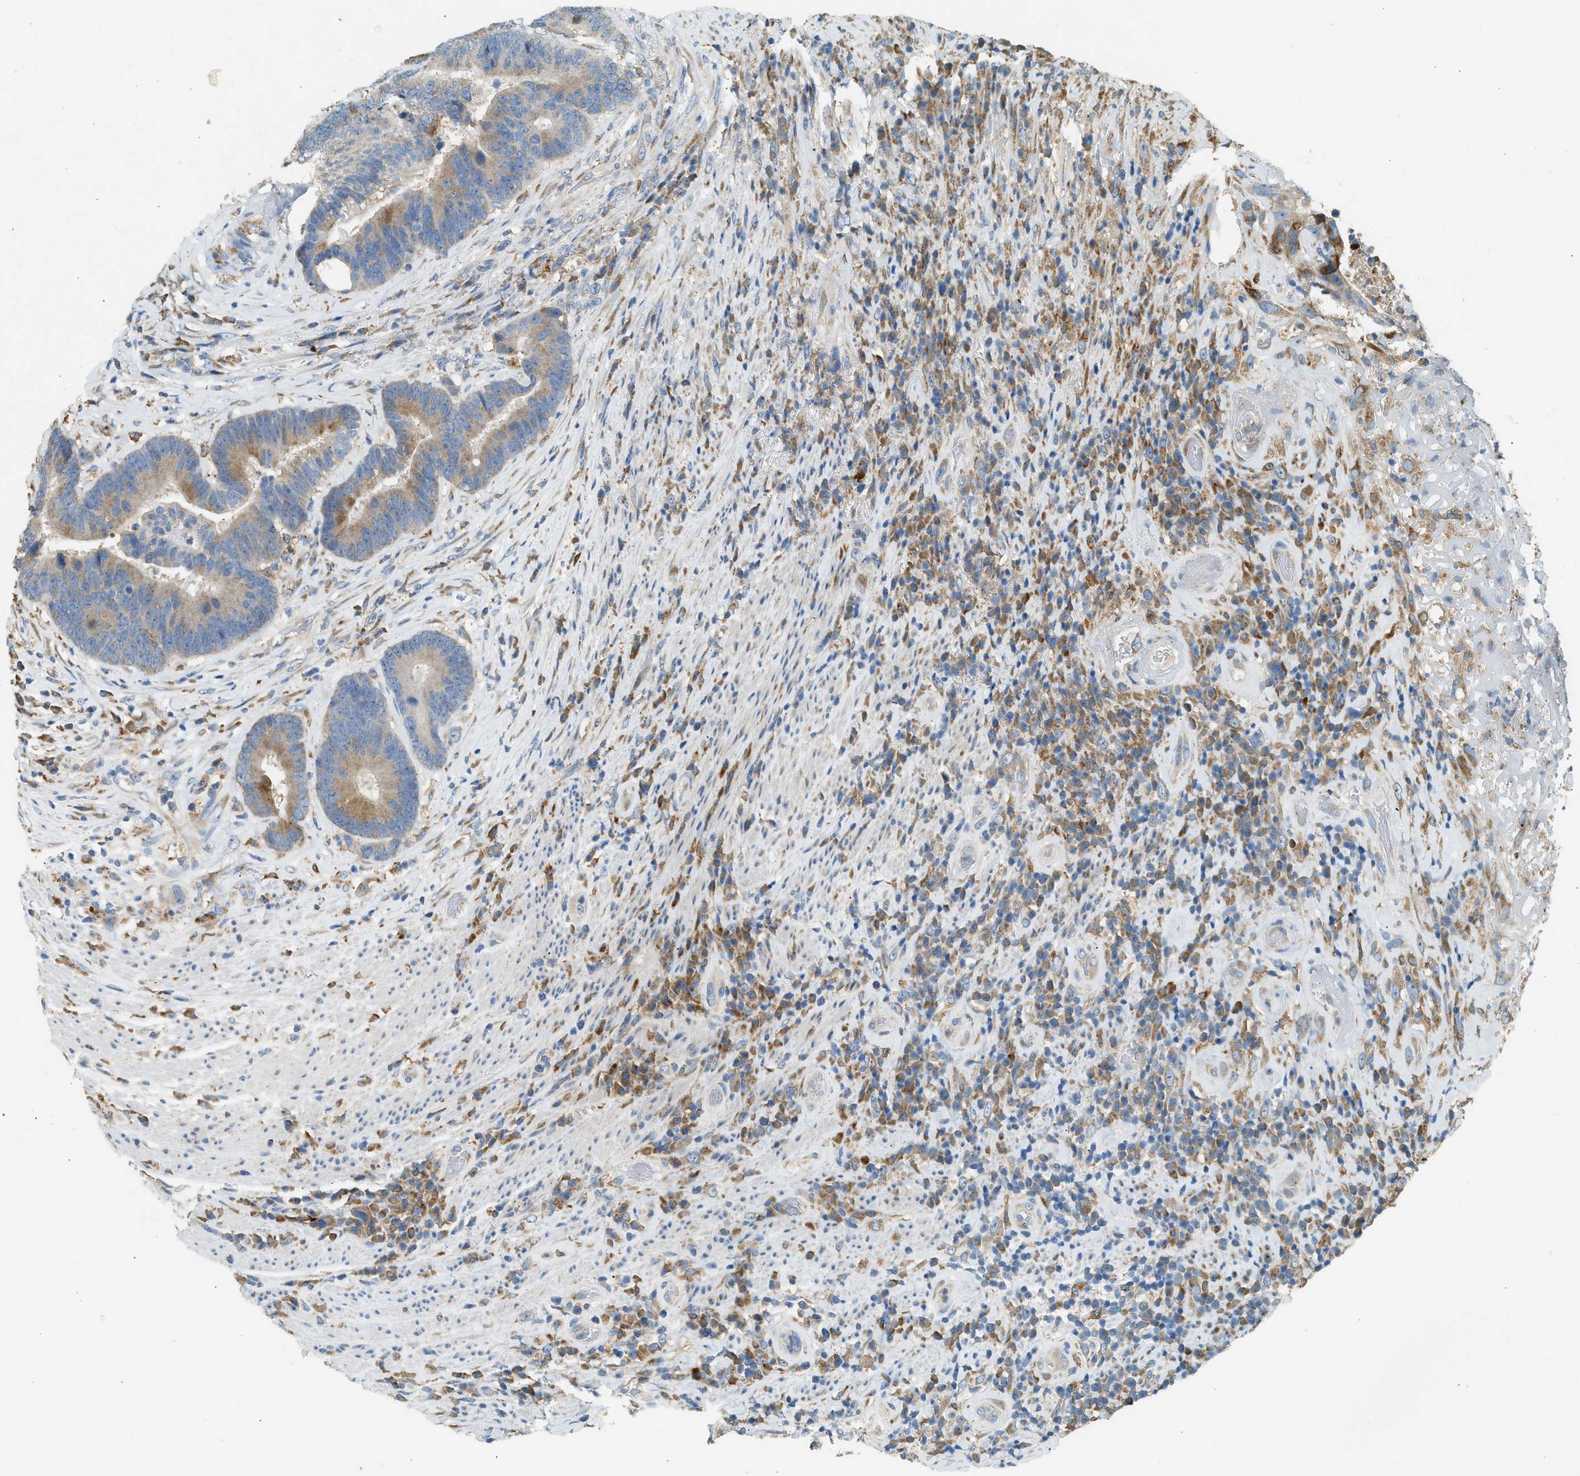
{"staining": {"intensity": "moderate", "quantity": ">75%", "location": "cytoplasmic/membranous"}, "tissue": "colorectal cancer", "cell_type": "Tumor cells", "image_type": "cancer", "snomed": [{"axis": "morphology", "description": "Adenocarcinoma, NOS"}, {"axis": "topography", "description": "Rectum"}], "caption": "Immunohistochemical staining of colorectal adenocarcinoma displays medium levels of moderate cytoplasmic/membranous protein staining in about >75% of tumor cells.", "gene": "CTSB", "patient": {"sex": "female", "age": 89}}